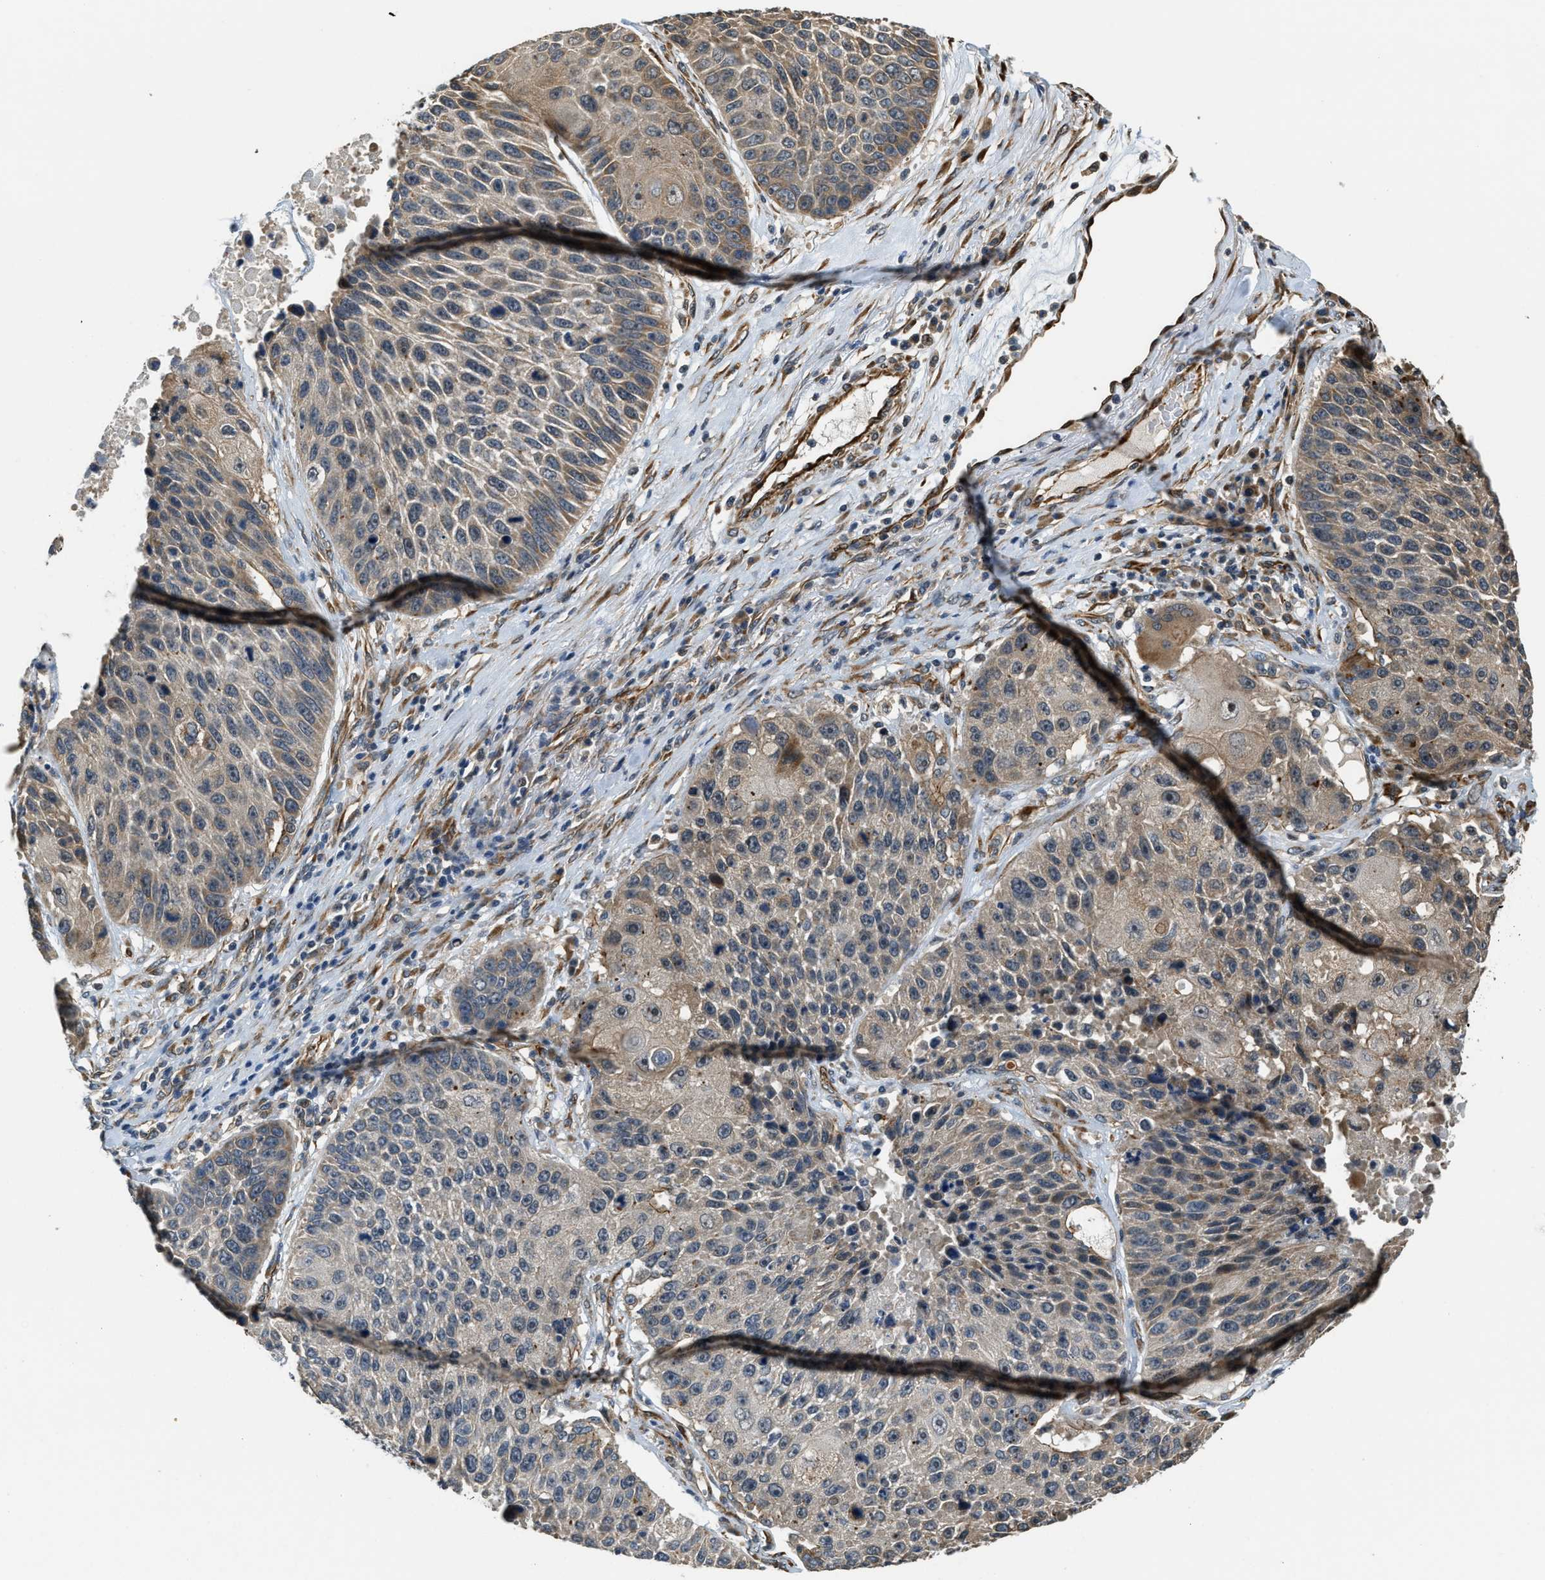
{"staining": {"intensity": "moderate", "quantity": "<25%", "location": "cytoplasmic/membranous"}, "tissue": "lung cancer", "cell_type": "Tumor cells", "image_type": "cancer", "snomed": [{"axis": "morphology", "description": "Squamous cell carcinoma, NOS"}, {"axis": "topography", "description": "Lung"}], "caption": "This is a photomicrograph of immunohistochemistry staining of lung squamous cell carcinoma, which shows moderate expression in the cytoplasmic/membranous of tumor cells.", "gene": "ALOX12", "patient": {"sex": "male", "age": 61}}